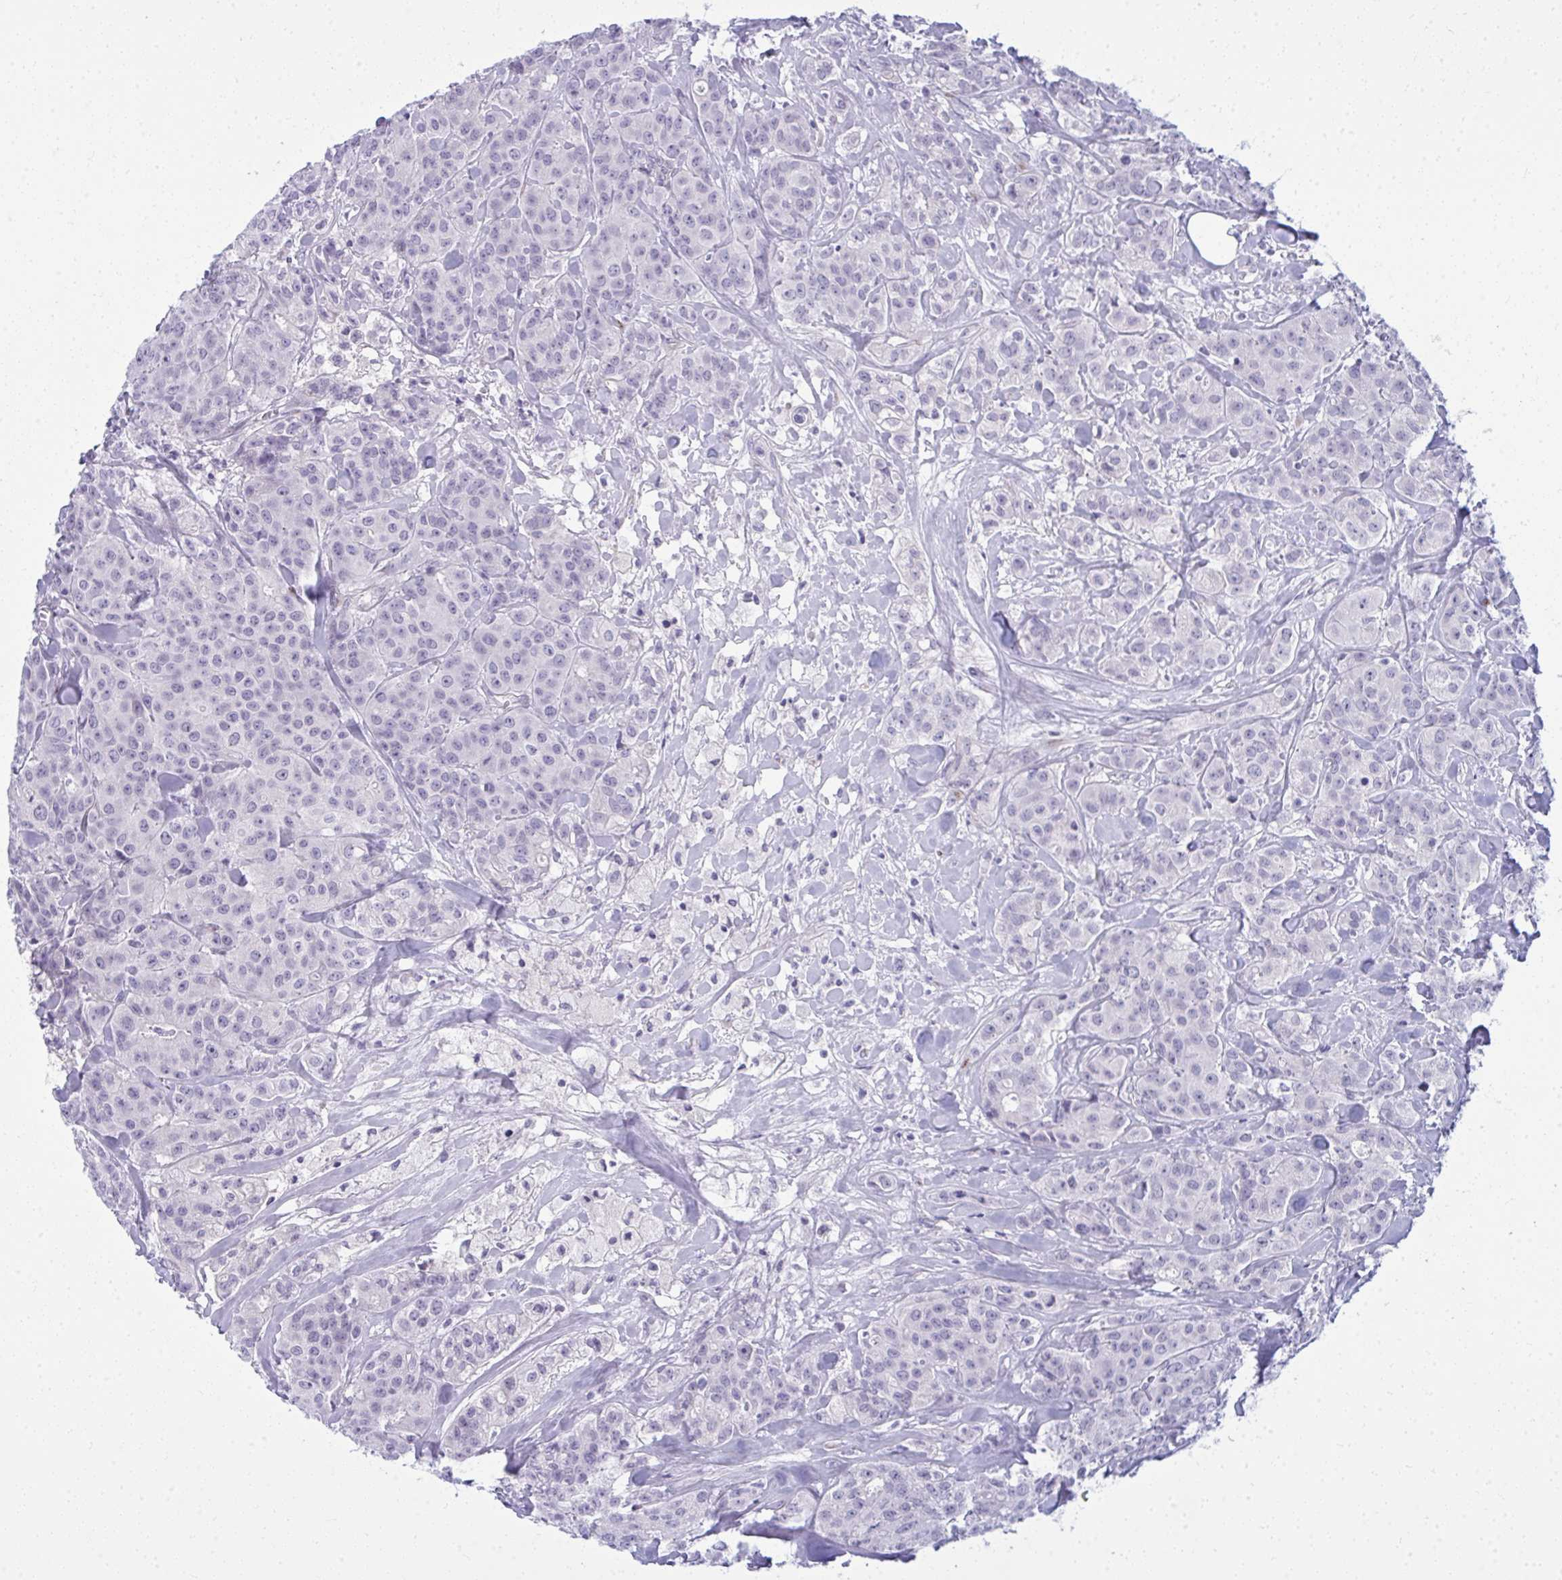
{"staining": {"intensity": "negative", "quantity": "none", "location": "none"}, "tissue": "breast cancer", "cell_type": "Tumor cells", "image_type": "cancer", "snomed": [{"axis": "morphology", "description": "Normal tissue, NOS"}, {"axis": "morphology", "description": "Duct carcinoma"}, {"axis": "topography", "description": "Breast"}], "caption": "Tumor cells show no significant expression in infiltrating ductal carcinoma (breast). Nuclei are stained in blue.", "gene": "DTX4", "patient": {"sex": "female", "age": 43}}